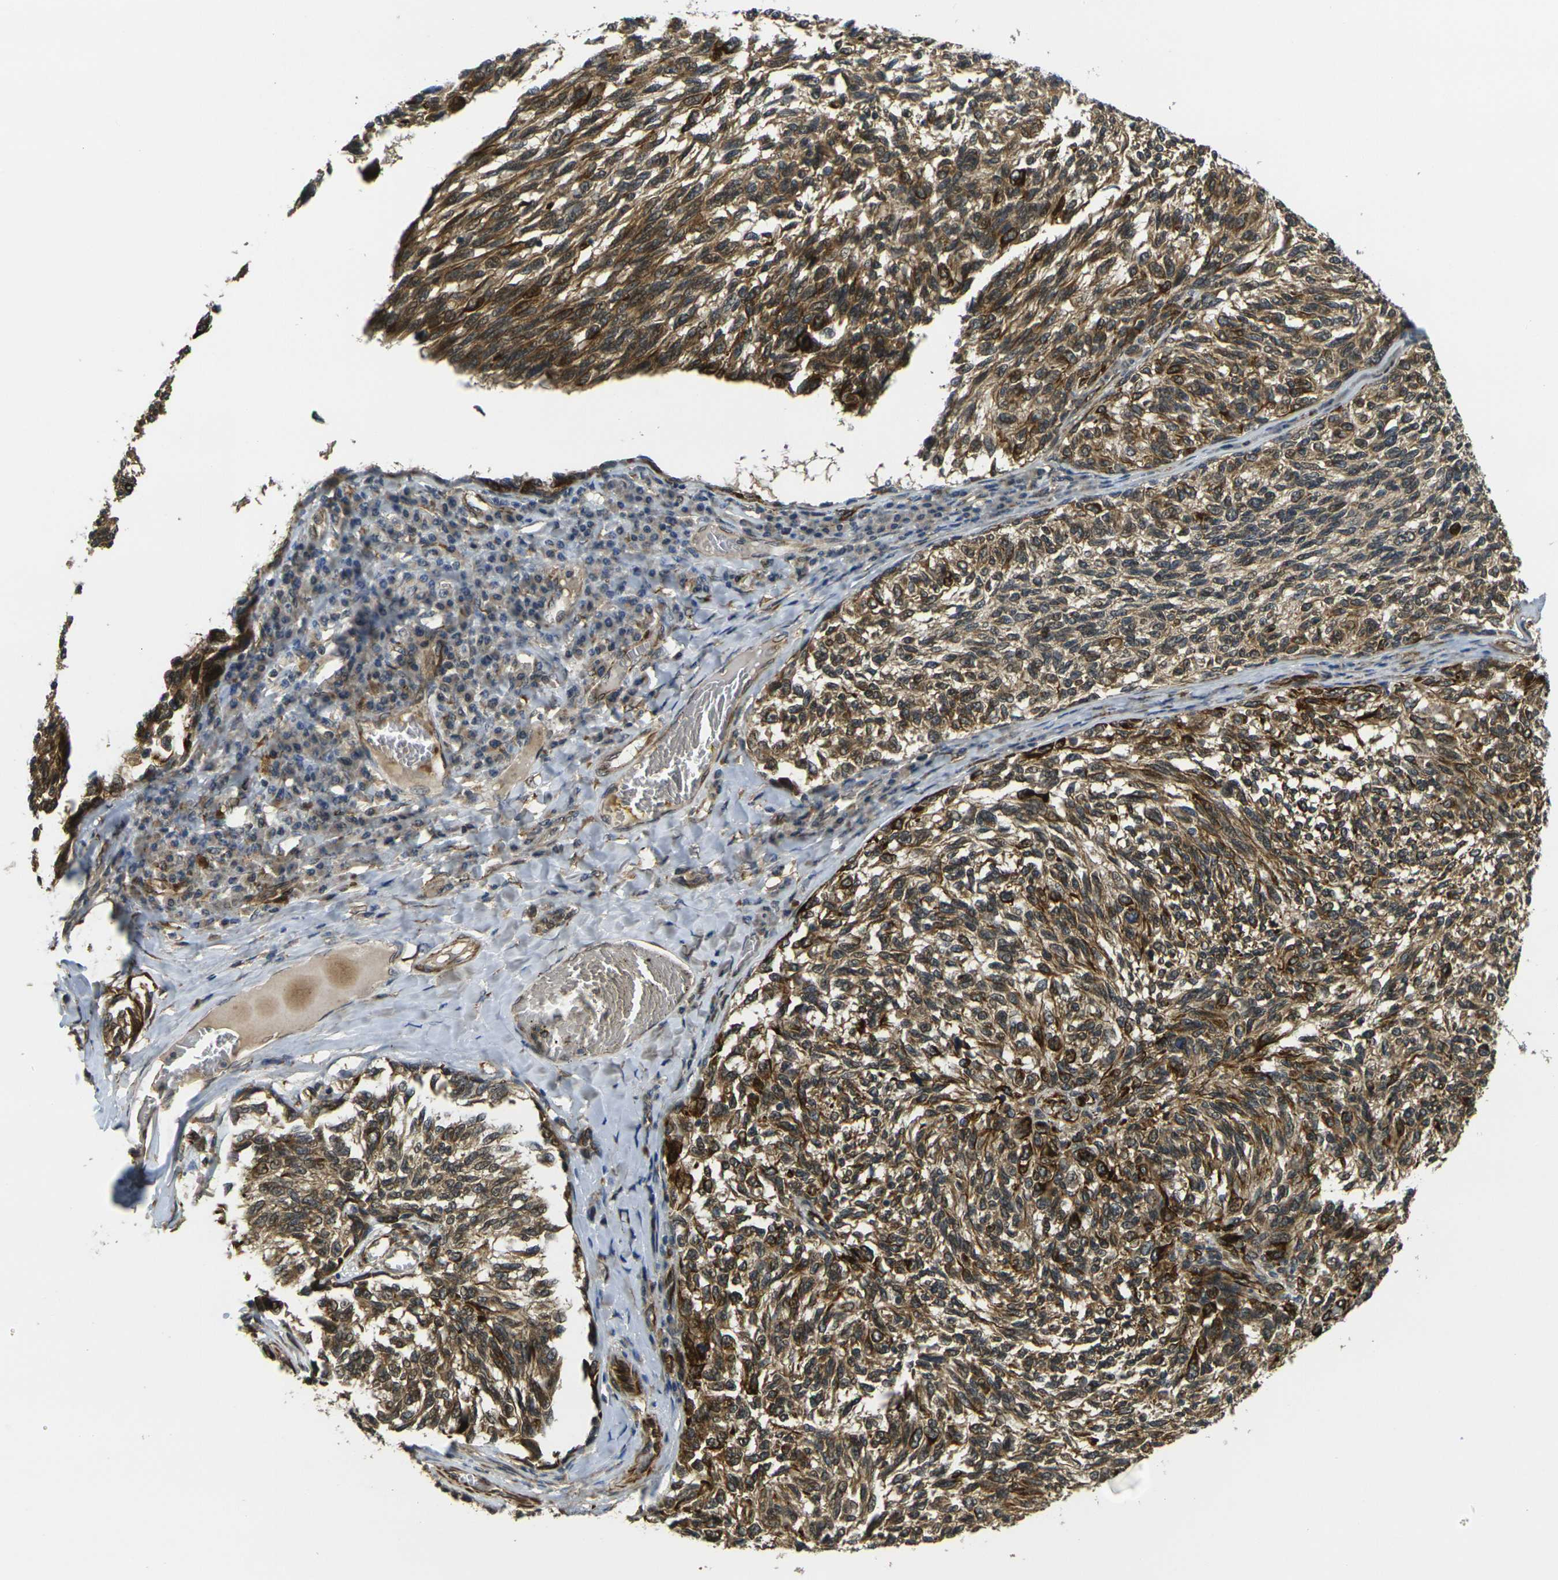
{"staining": {"intensity": "strong", "quantity": ">75%", "location": "cytoplasmic/membranous"}, "tissue": "melanoma", "cell_type": "Tumor cells", "image_type": "cancer", "snomed": [{"axis": "morphology", "description": "Malignant melanoma, NOS"}, {"axis": "topography", "description": "Skin"}], "caption": "IHC staining of melanoma, which demonstrates high levels of strong cytoplasmic/membranous staining in about >75% of tumor cells indicating strong cytoplasmic/membranous protein staining. The staining was performed using DAB (brown) for protein detection and nuclei were counterstained in hematoxylin (blue).", "gene": "FUT11", "patient": {"sex": "female", "age": 73}}